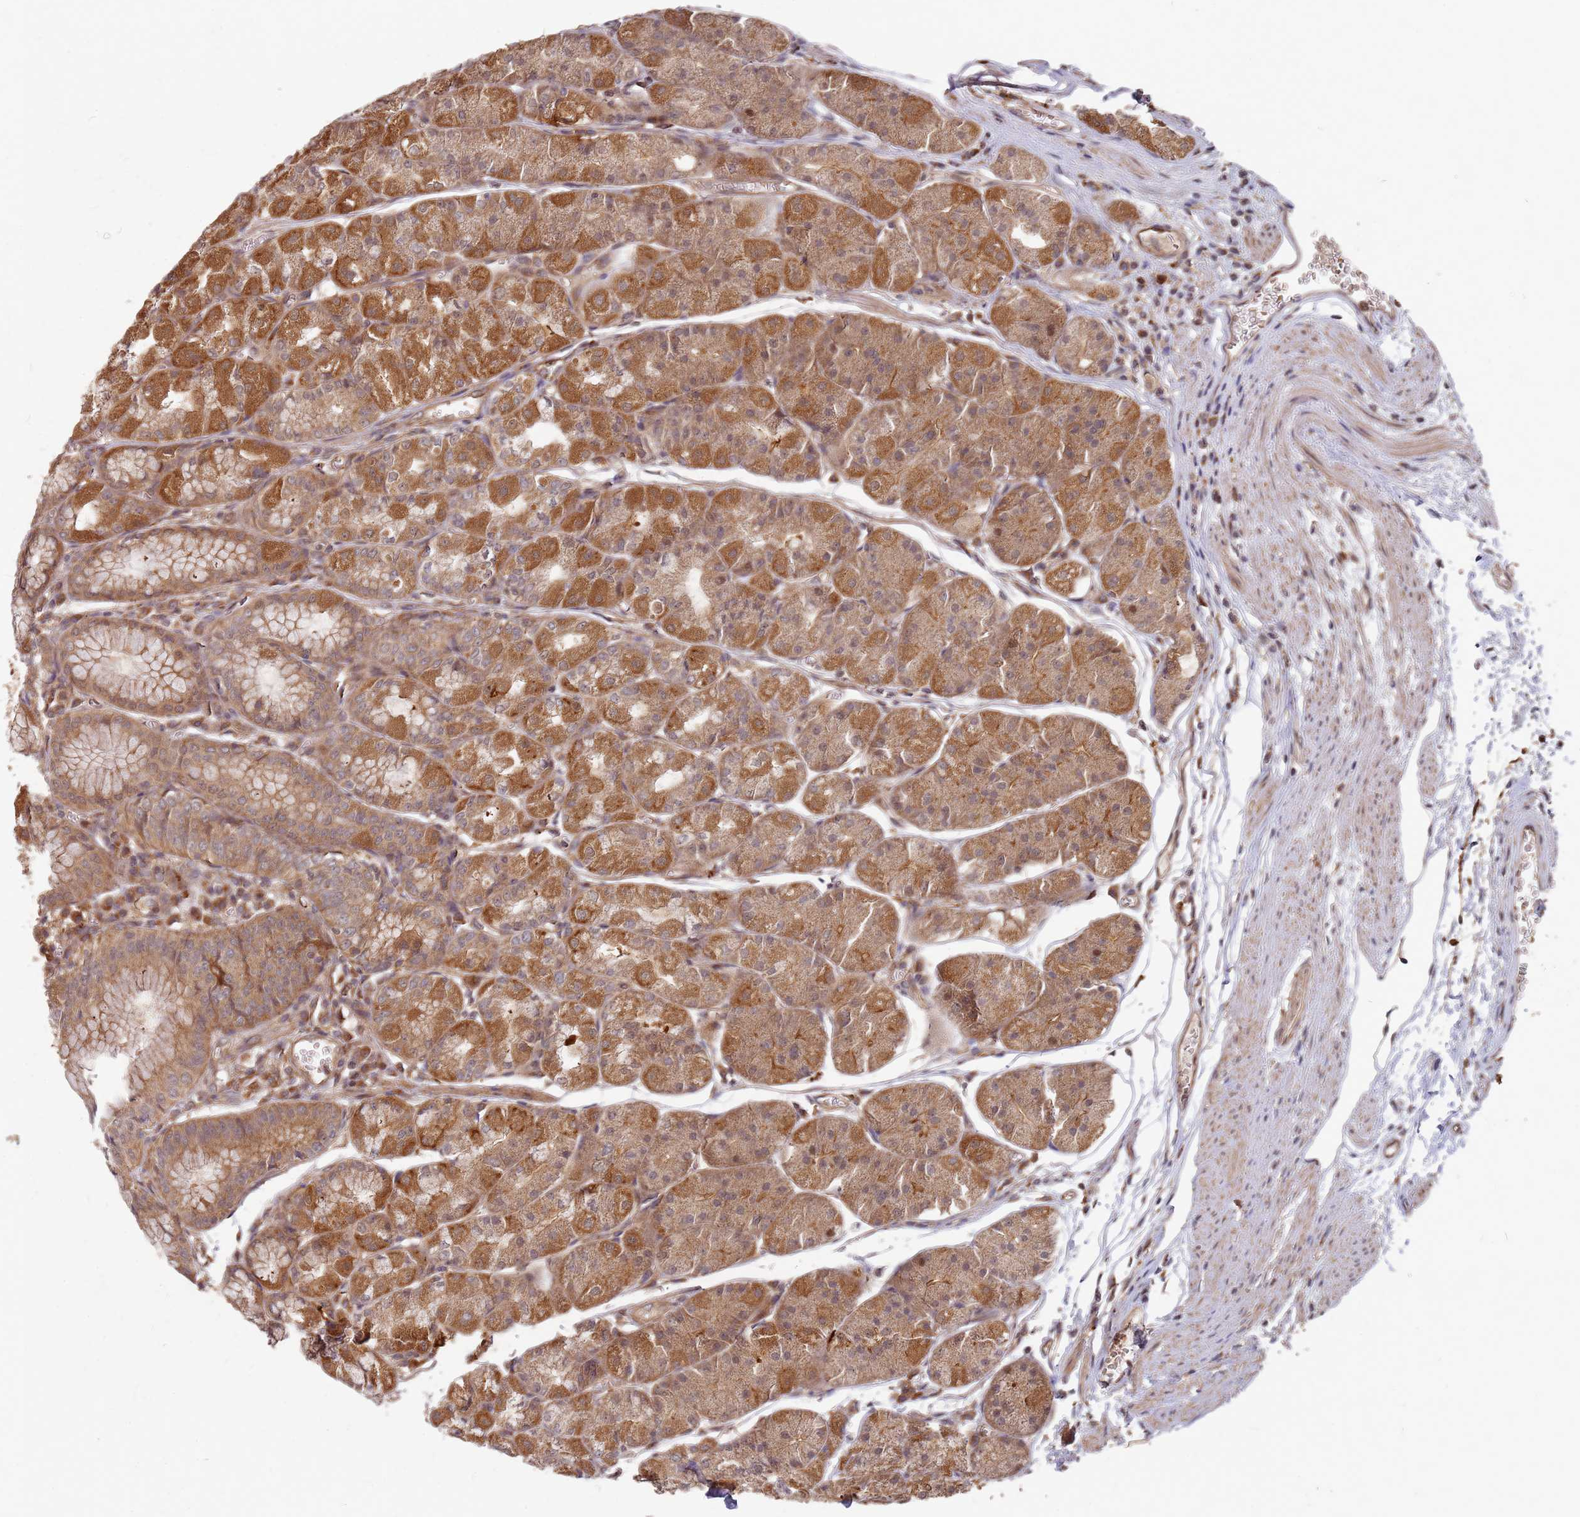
{"staining": {"intensity": "strong", "quantity": ">75%", "location": "cytoplasmic/membranous"}, "tissue": "stomach", "cell_type": "Glandular cells", "image_type": "normal", "snomed": [{"axis": "morphology", "description": "Normal tissue, NOS"}, {"axis": "topography", "description": "Stomach"}], "caption": "IHC photomicrograph of normal stomach: human stomach stained using immunohistochemistry (IHC) demonstrates high levels of strong protein expression localized specifically in the cytoplasmic/membranous of glandular cells, appearing as a cytoplasmic/membranous brown color.", "gene": "TRABD", "patient": {"sex": "male", "age": 55}}